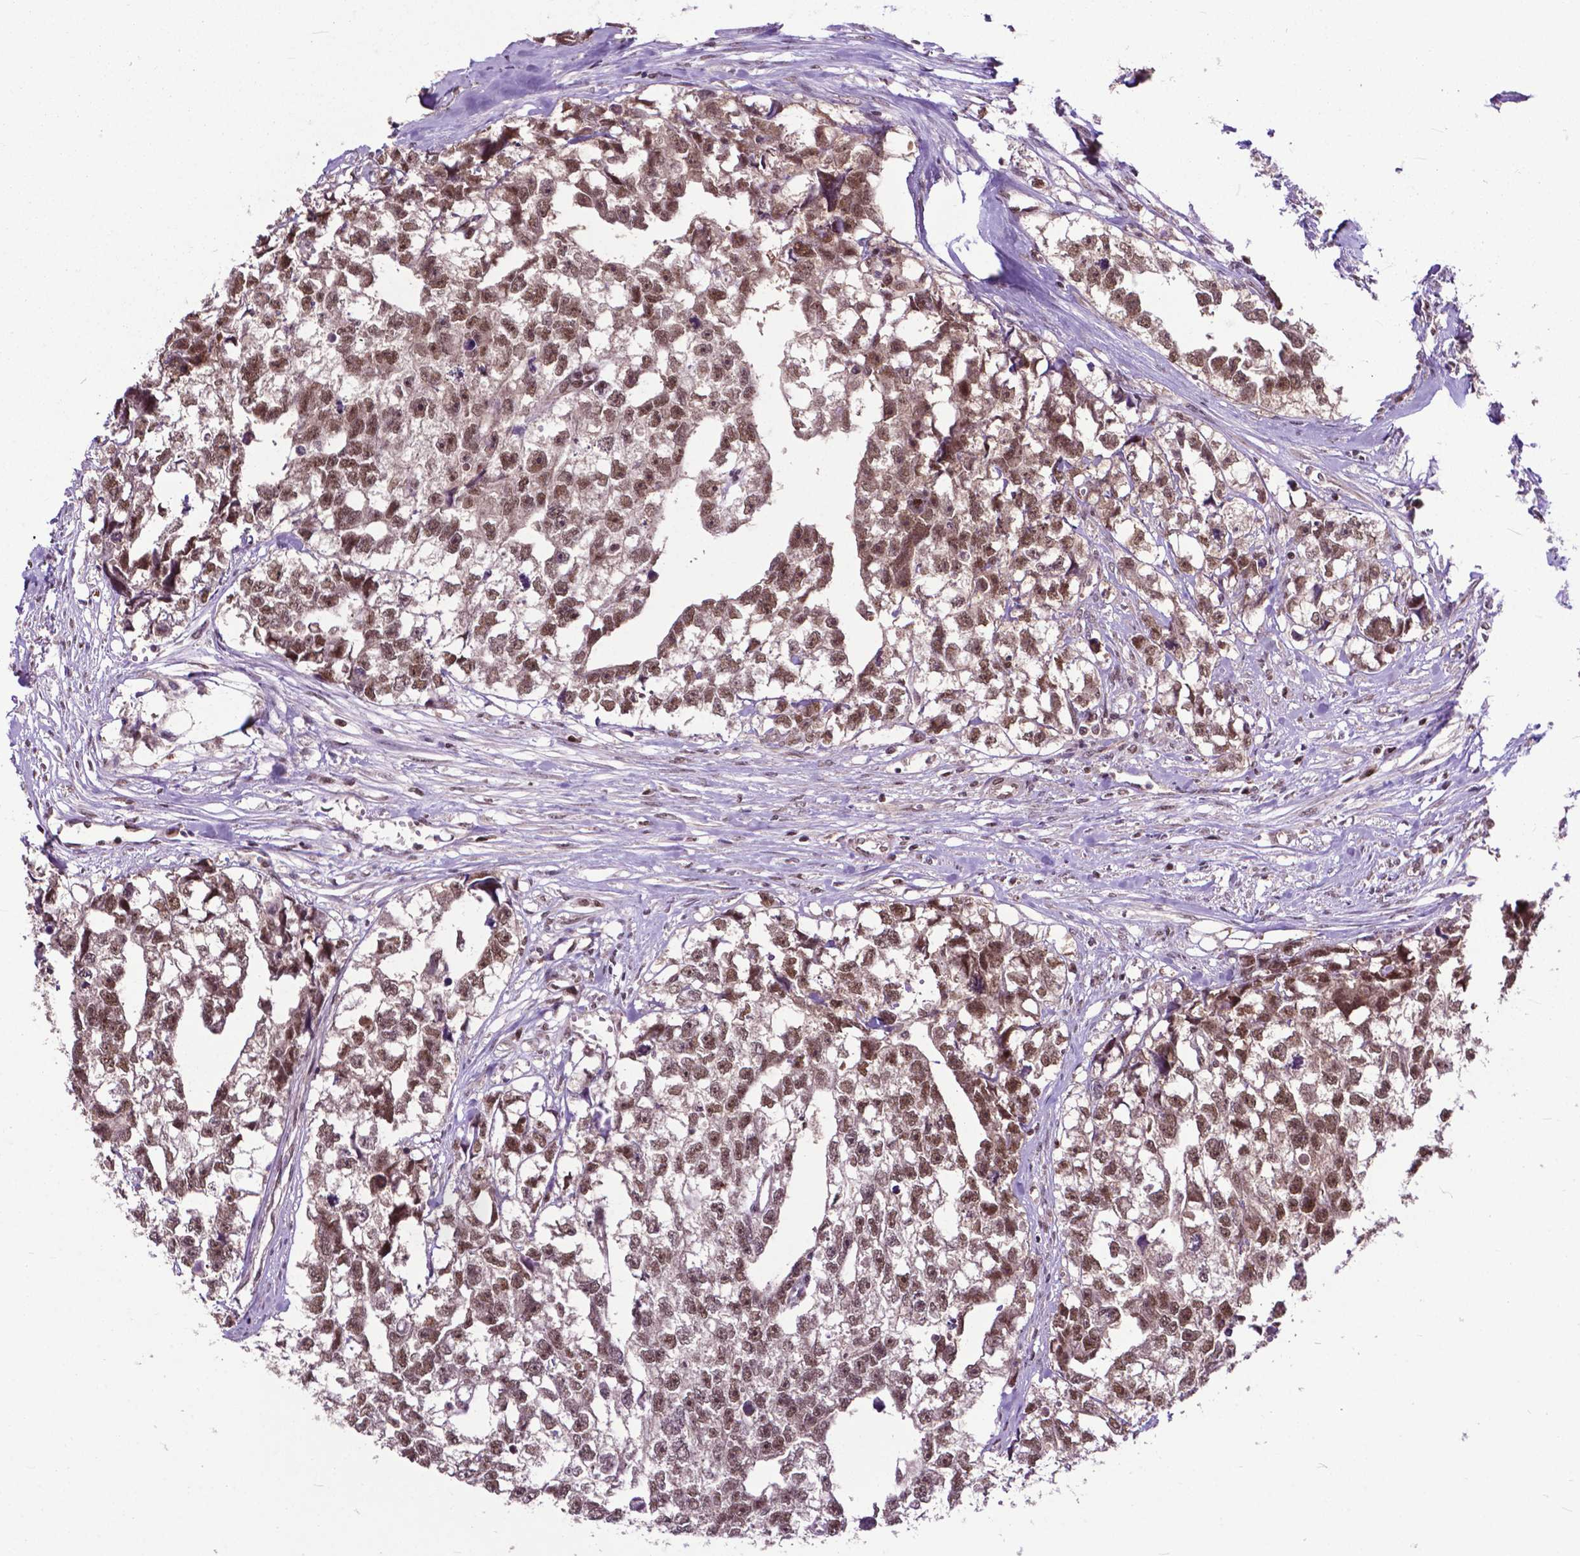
{"staining": {"intensity": "moderate", "quantity": ">75%", "location": "nuclear"}, "tissue": "testis cancer", "cell_type": "Tumor cells", "image_type": "cancer", "snomed": [{"axis": "morphology", "description": "Carcinoma, Embryonal, NOS"}, {"axis": "morphology", "description": "Teratoma, malignant, NOS"}, {"axis": "topography", "description": "Testis"}], "caption": "Immunohistochemistry of testis cancer (teratoma (malignant)) reveals medium levels of moderate nuclear positivity in approximately >75% of tumor cells.", "gene": "FAF1", "patient": {"sex": "male", "age": 44}}